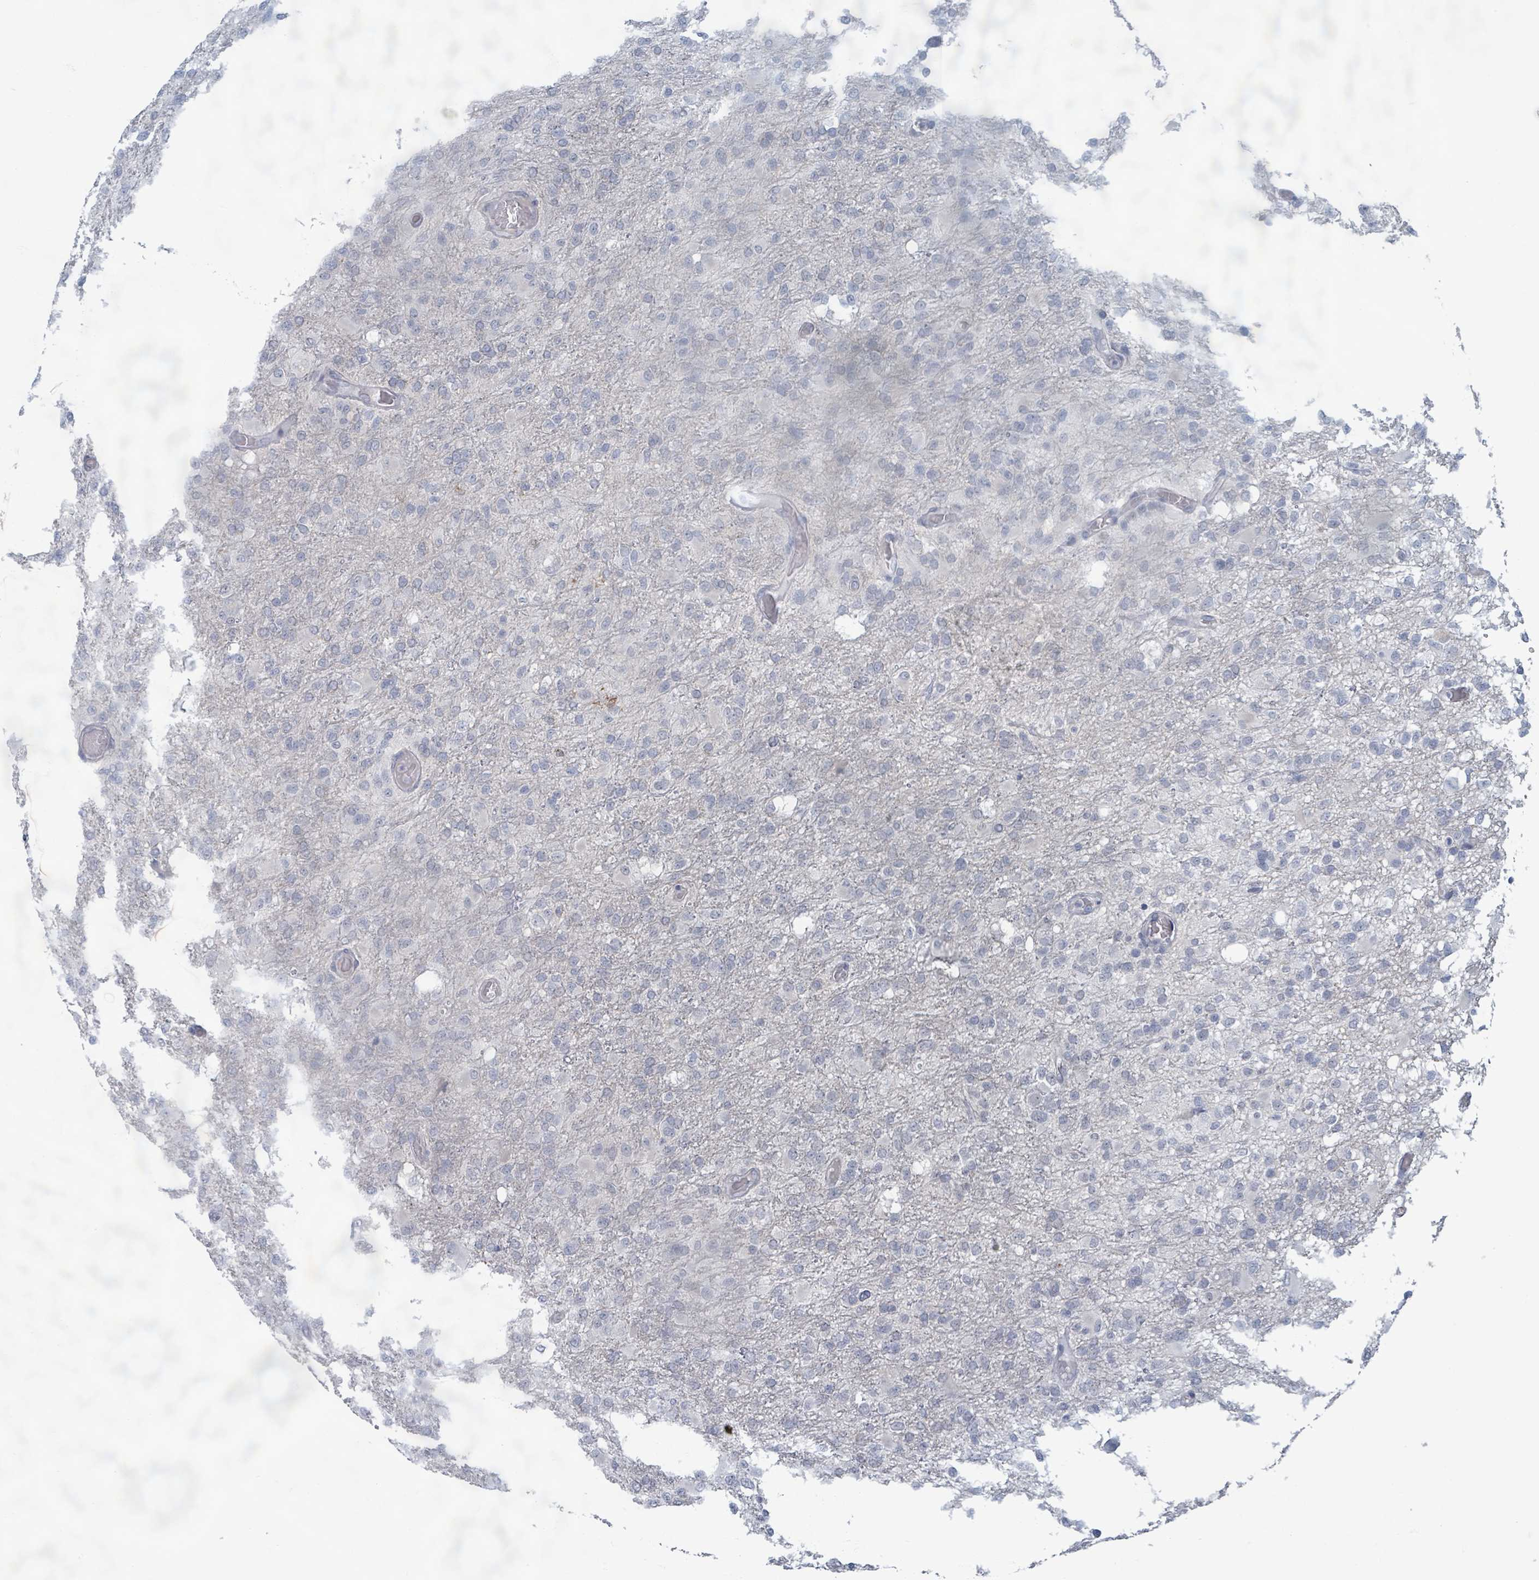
{"staining": {"intensity": "negative", "quantity": "none", "location": "none"}, "tissue": "glioma", "cell_type": "Tumor cells", "image_type": "cancer", "snomed": [{"axis": "morphology", "description": "Glioma, malignant, High grade"}, {"axis": "topography", "description": "Brain"}], "caption": "The photomicrograph displays no staining of tumor cells in glioma.", "gene": "WNT11", "patient": {"sex": "female", "age": 74}}